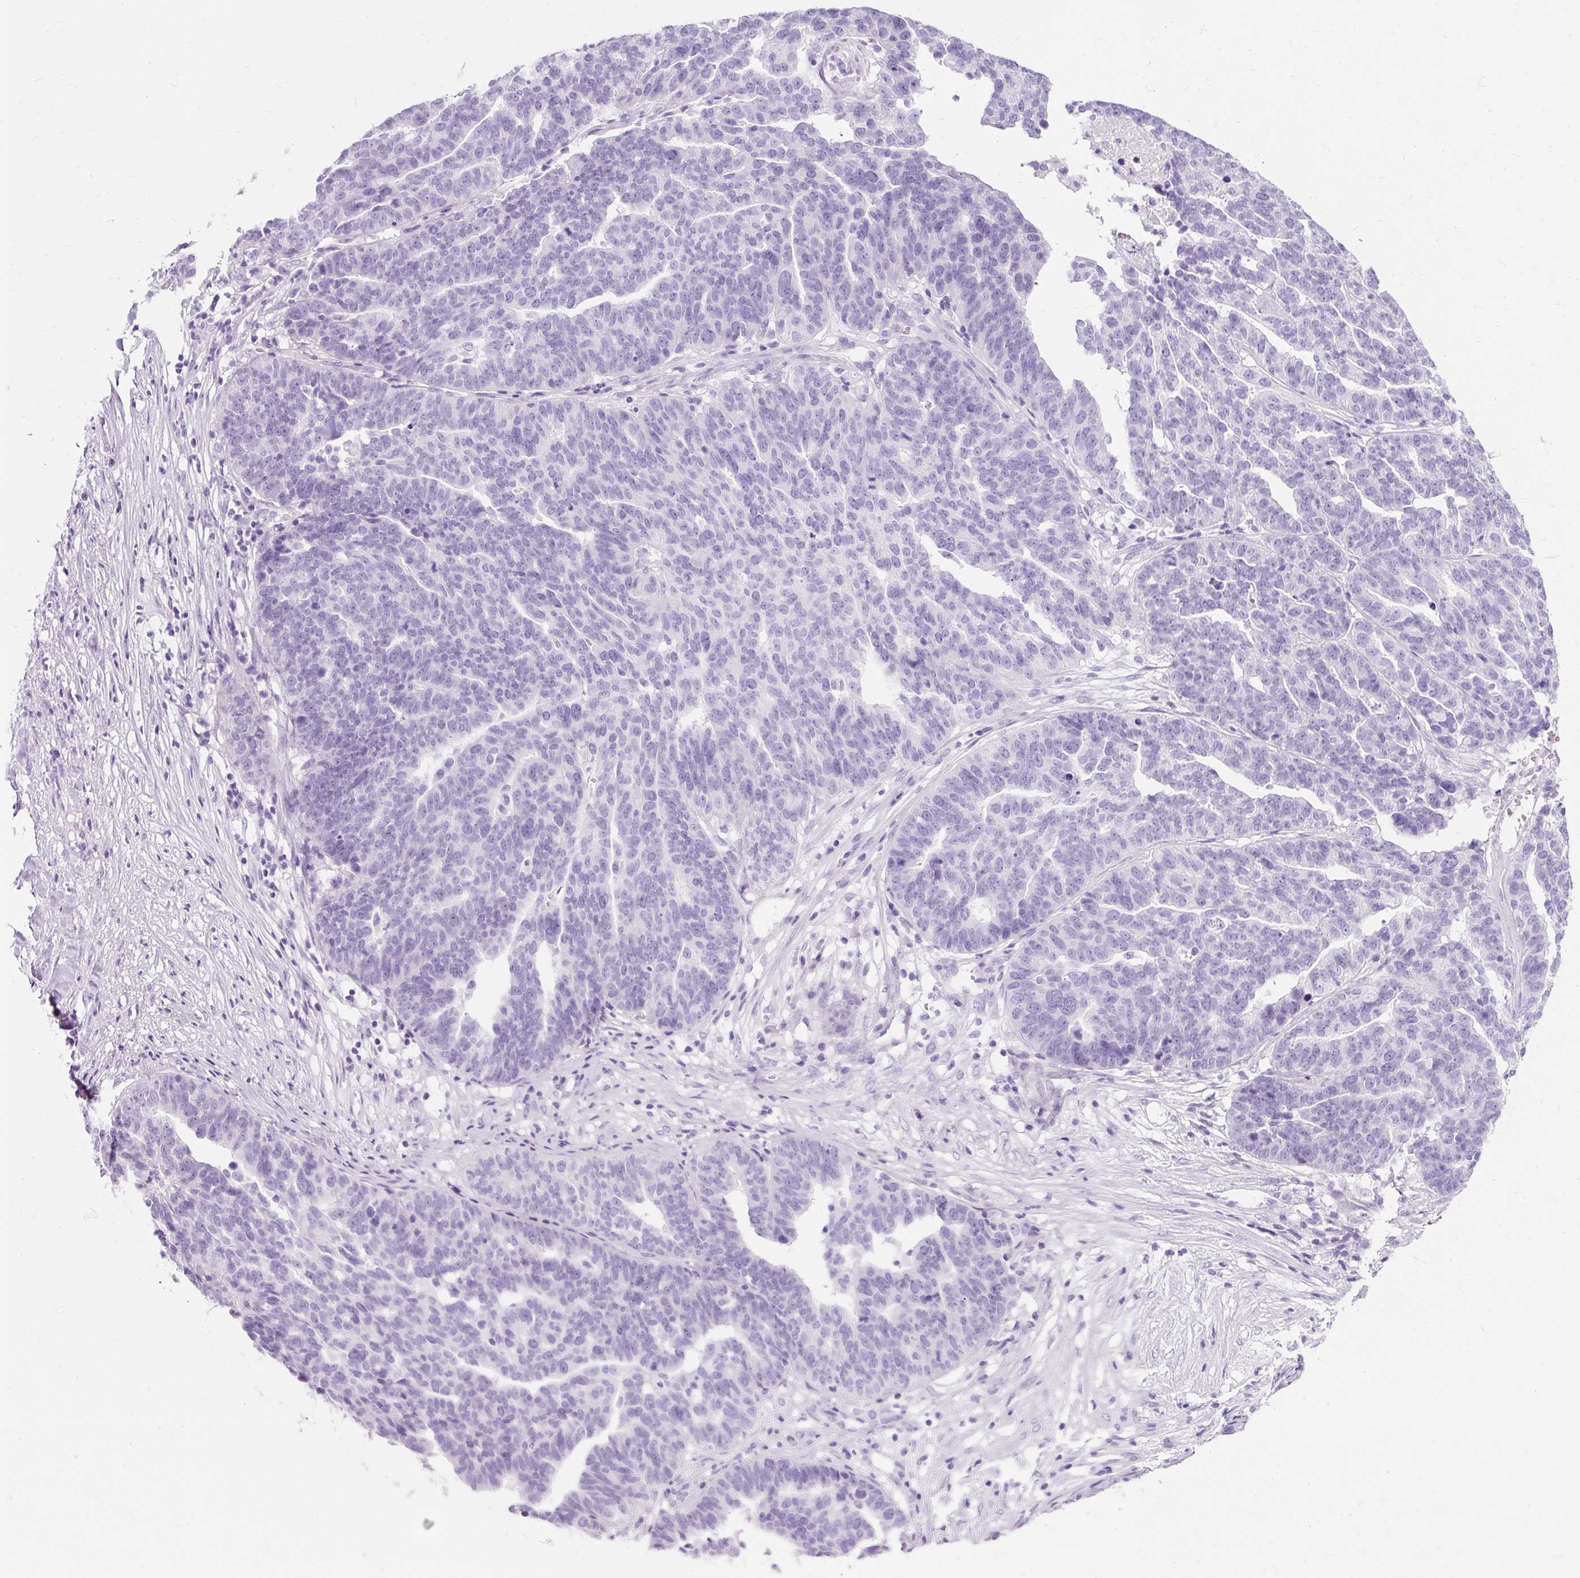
{"staining": {"intensity": "negative", "quantity": "none", "location": "none"}, "tissue": "ovarian cancer", "cell_type": "Tumor cells", "image_type": "cancer", "snomed": [{"axis": "morphology", "description": "Cystadenocarcinoma, serous, NOS"}, {"axis": "topography", "description": "Ovary"}], "caption": "This is a image of immunohistochemistry staining of ovarian cancer (serous cystadenocarcinoma), which shows no staining in tumor cells. (DAB (3,3'-diaminobenzidine) immunohistochemistry visualized using brightfield microscopy, high magnification).", "gene": "TMEM213", "patient": {"sex": "female", "age": 59}}